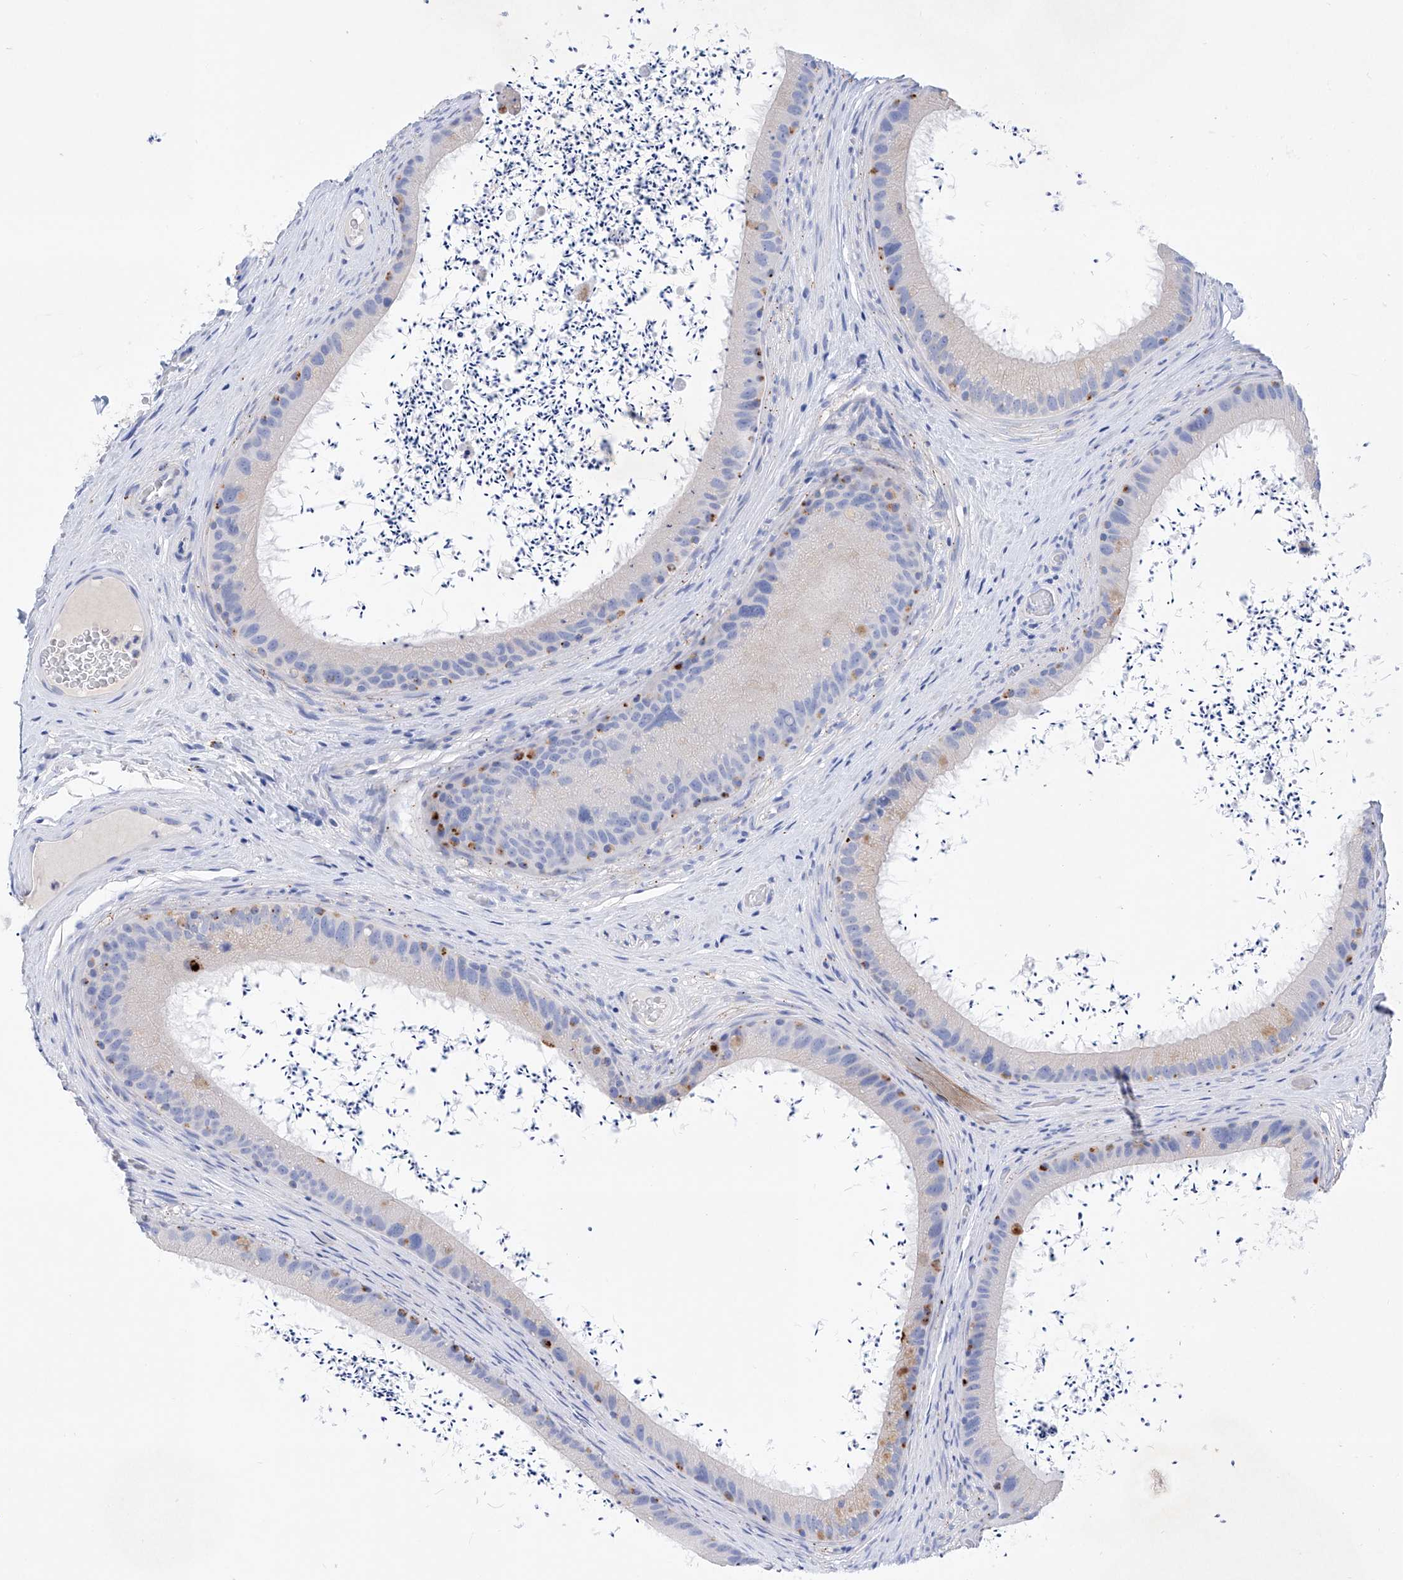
{"staining": {"intensity": "weak", "quantity": "<25%", "location": "cytoplasmic/membranous"}, "tissue": "epididymis", "cell_type": "Glandular cells", "image_type": "normal", "snomed": [{"axis": "morphology", "description": "Normal tissue, NOS"}, {"axis": "topography", "description": "Epididymis, spermatic cord, NOS"}], "caption": "Immunohistochemical staining of normal human epididymis demonstrates no significant staining in glandular cells.", "gene": "LURAP1", "patient": {"sex": "male", "age": 50}}